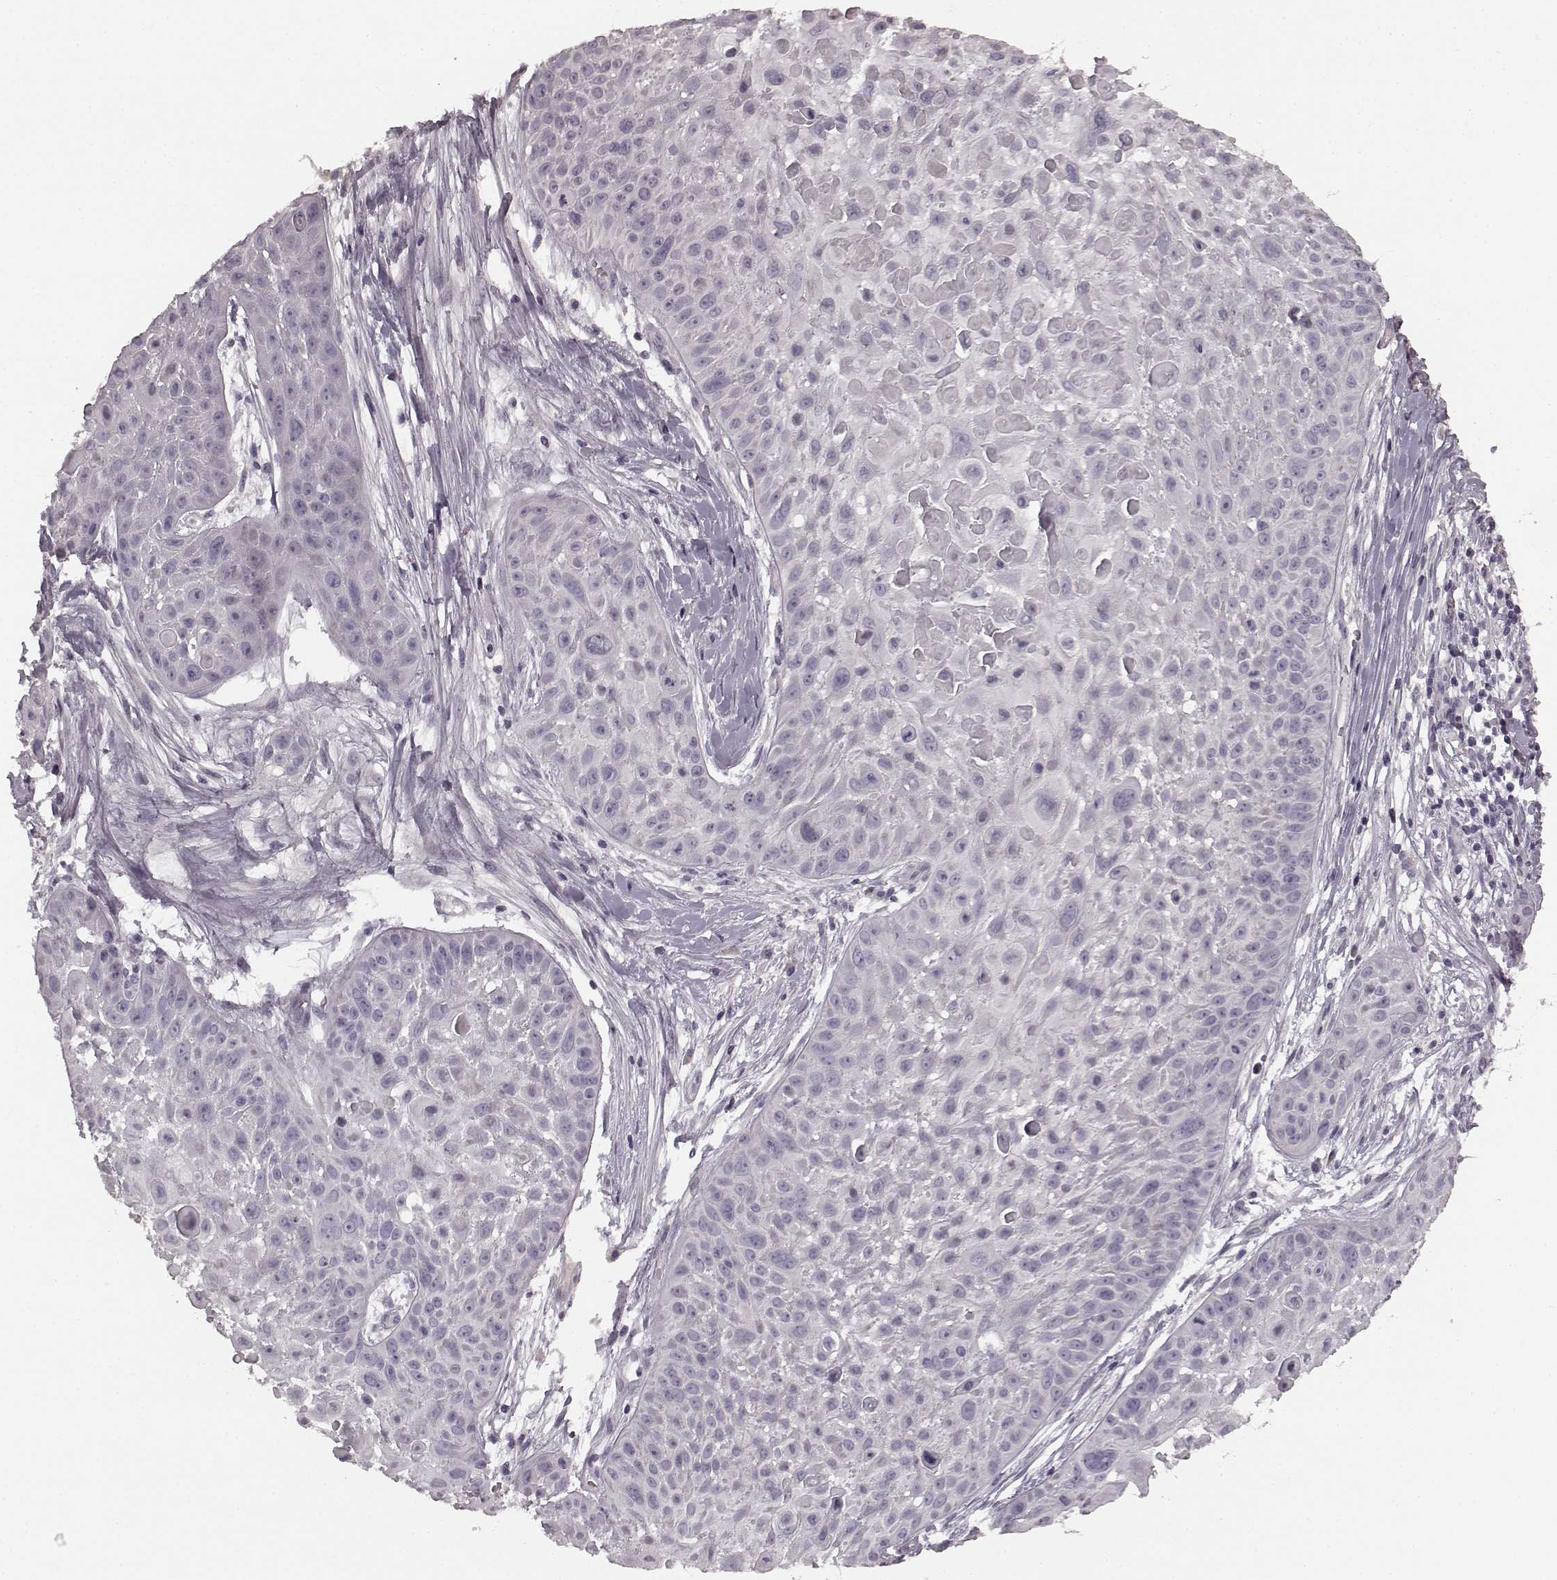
{"staining": {"intensity": "negative", "quantity": "none", "location": "none"}, "tissue": "skin cancer", "cell_type": "Tumor cells", "image_type": "cancer", "snomed": [{"axis": "morphology", "description": "Squamous cell carcinoma, NOS"}, {"axis": "topography", "description": "Skin"}, {"axis": "topography", "description": "Anal"}], "caption": "Skin cancer was stained to show a protein in brown. There is no significant staining in tumor cells.", "gene": "RIT2", "patient": {"sex": "female", "age": 75}}